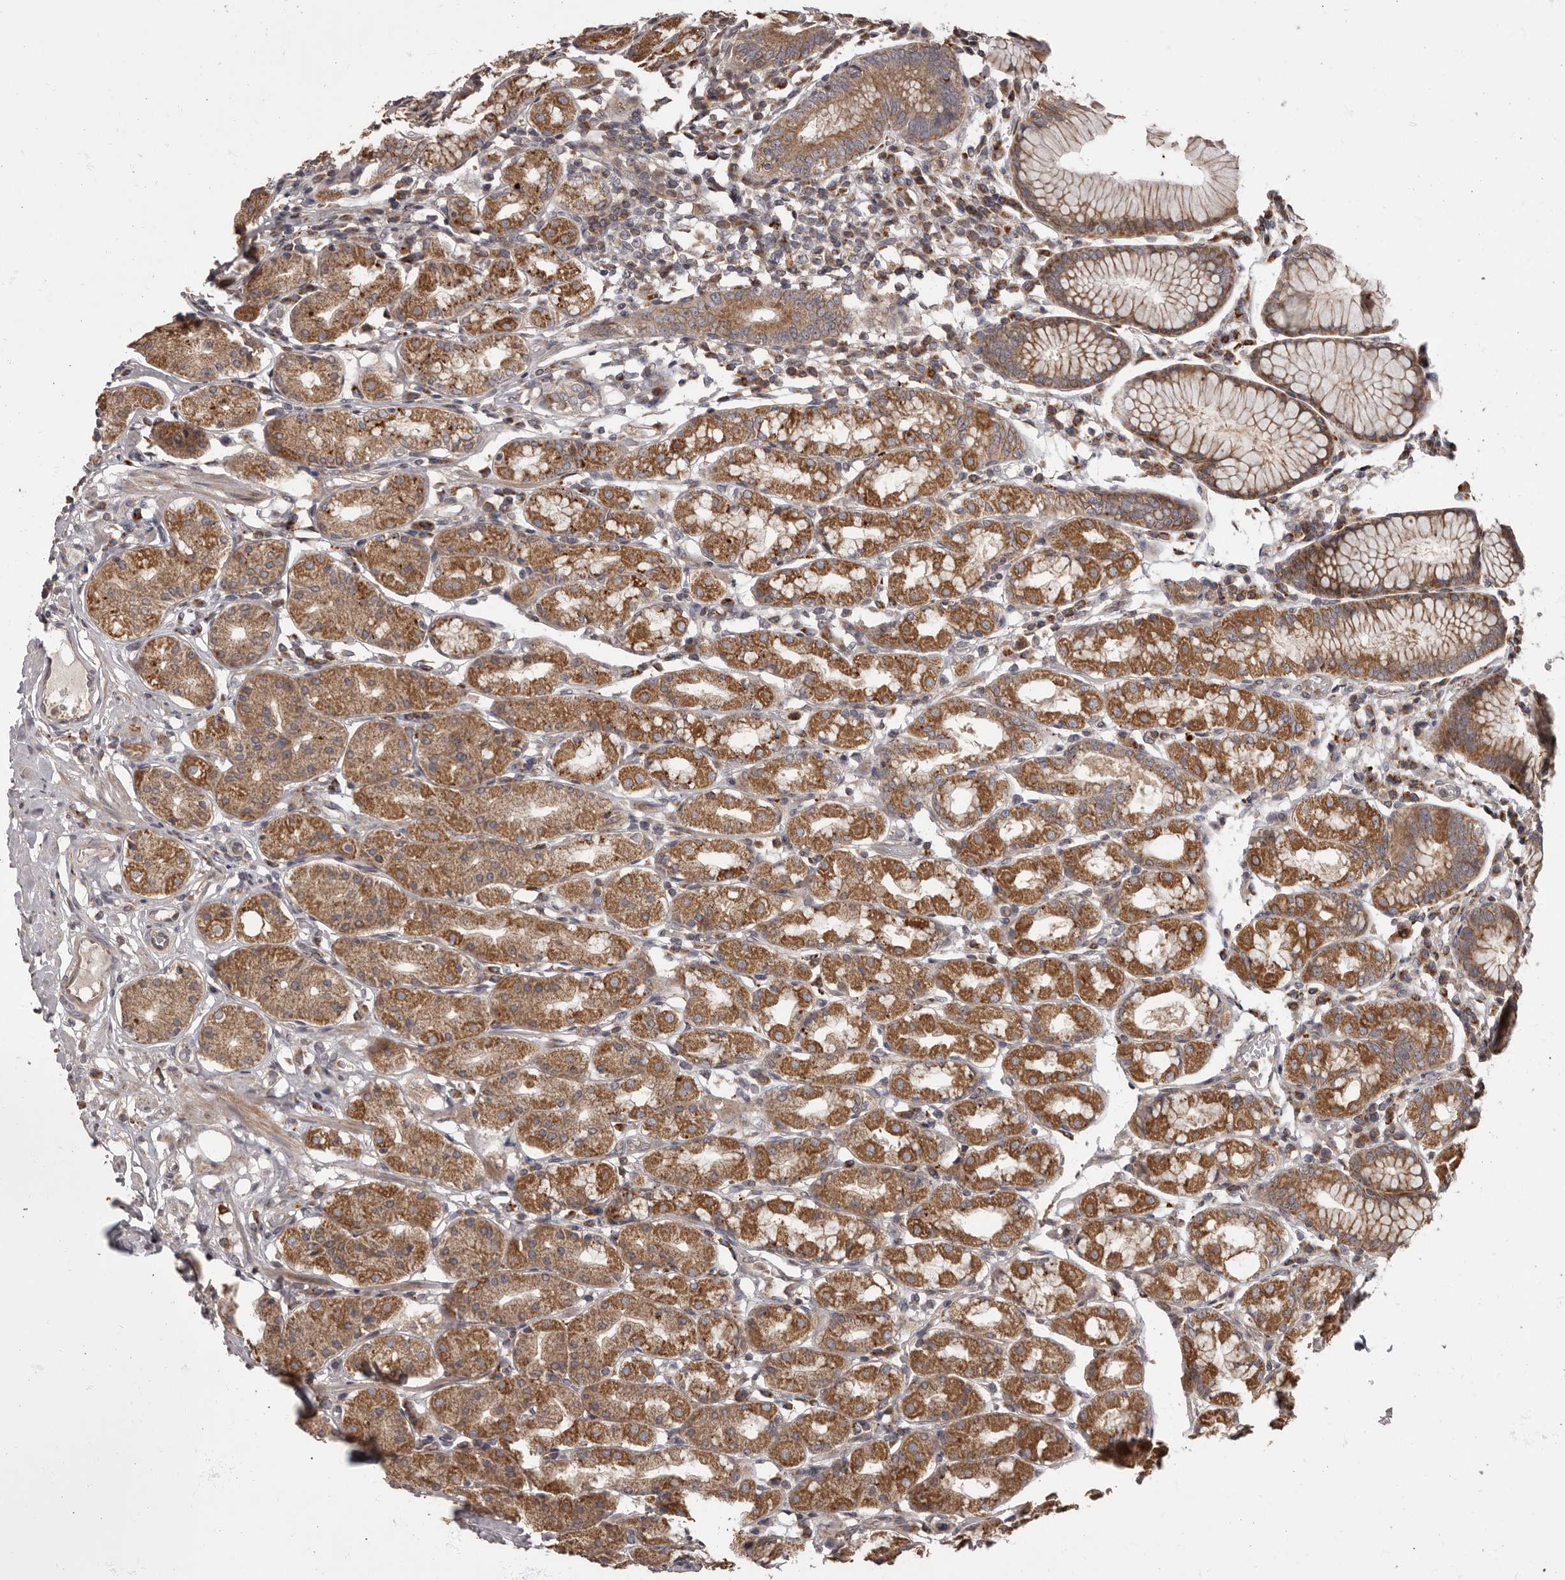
{"staining": {"intensity": "moderate", "quantity": ">75%", "location": "cytoplasmic/membranous"}, "tissue": "stomach", "cell_type": "Glandular cells", "image_type": "normal", "snomed": [{"axis": "morphology", "description": "Normal tissue, NOS"}, {"axis": "topography", "description": "Stomach, lower"}], "caption": "IHC photomicrograph of benign stomach stained for a protein (brown), which demonstrates medium levels of moderate cytoplasmic/membranous staining in approximately >75% of glandular cells.", "gene": "ADCY2", "patient": {"sex": "female", "age": 56}}